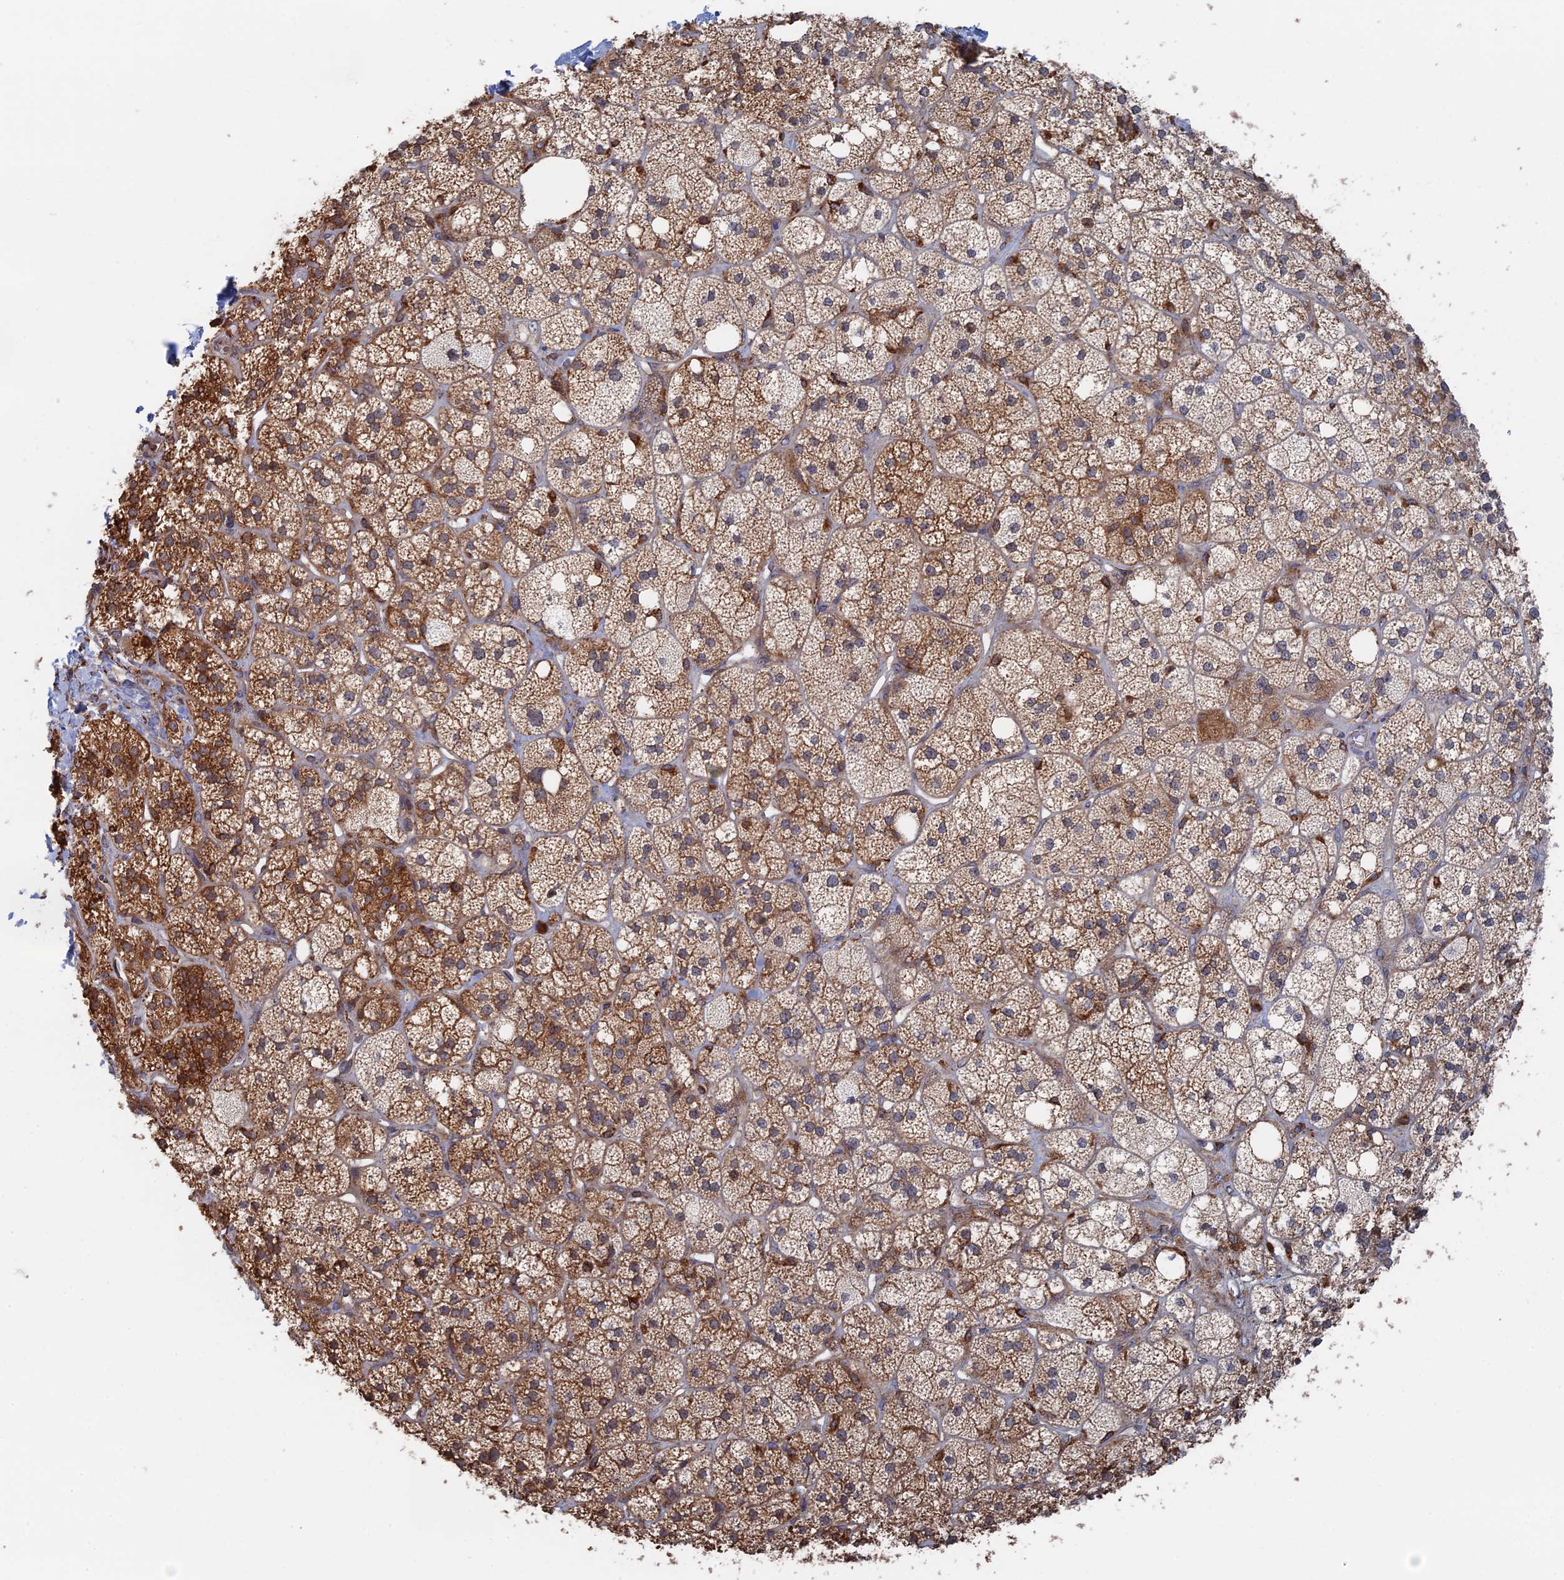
{"staining": {"intensity": "strong", "quantity": "25%-75%", "location": "cytoplasmic/membranous"}, "tissue": "adrenal gland", "cell_type": "Glandular cells", "image_type": "normal", "snomed": [{"axis": "morphology", "description": "Normal tissue, NOS"}, {"axis": "topography", "description": "Adrenal gland"}], "caption": "Adrenal gland was stained to show a protein in brown. There is high levels of strong cytoplasmic/membranous positivity in approximately 25%-75% of glandular cells. Using DAB (brown) and hematoxylin (blue) stains, captured at high magnification using brightfield microscopy.", "gene": "BPIFB6", "patient": {"sex": "male", "age": 61}}